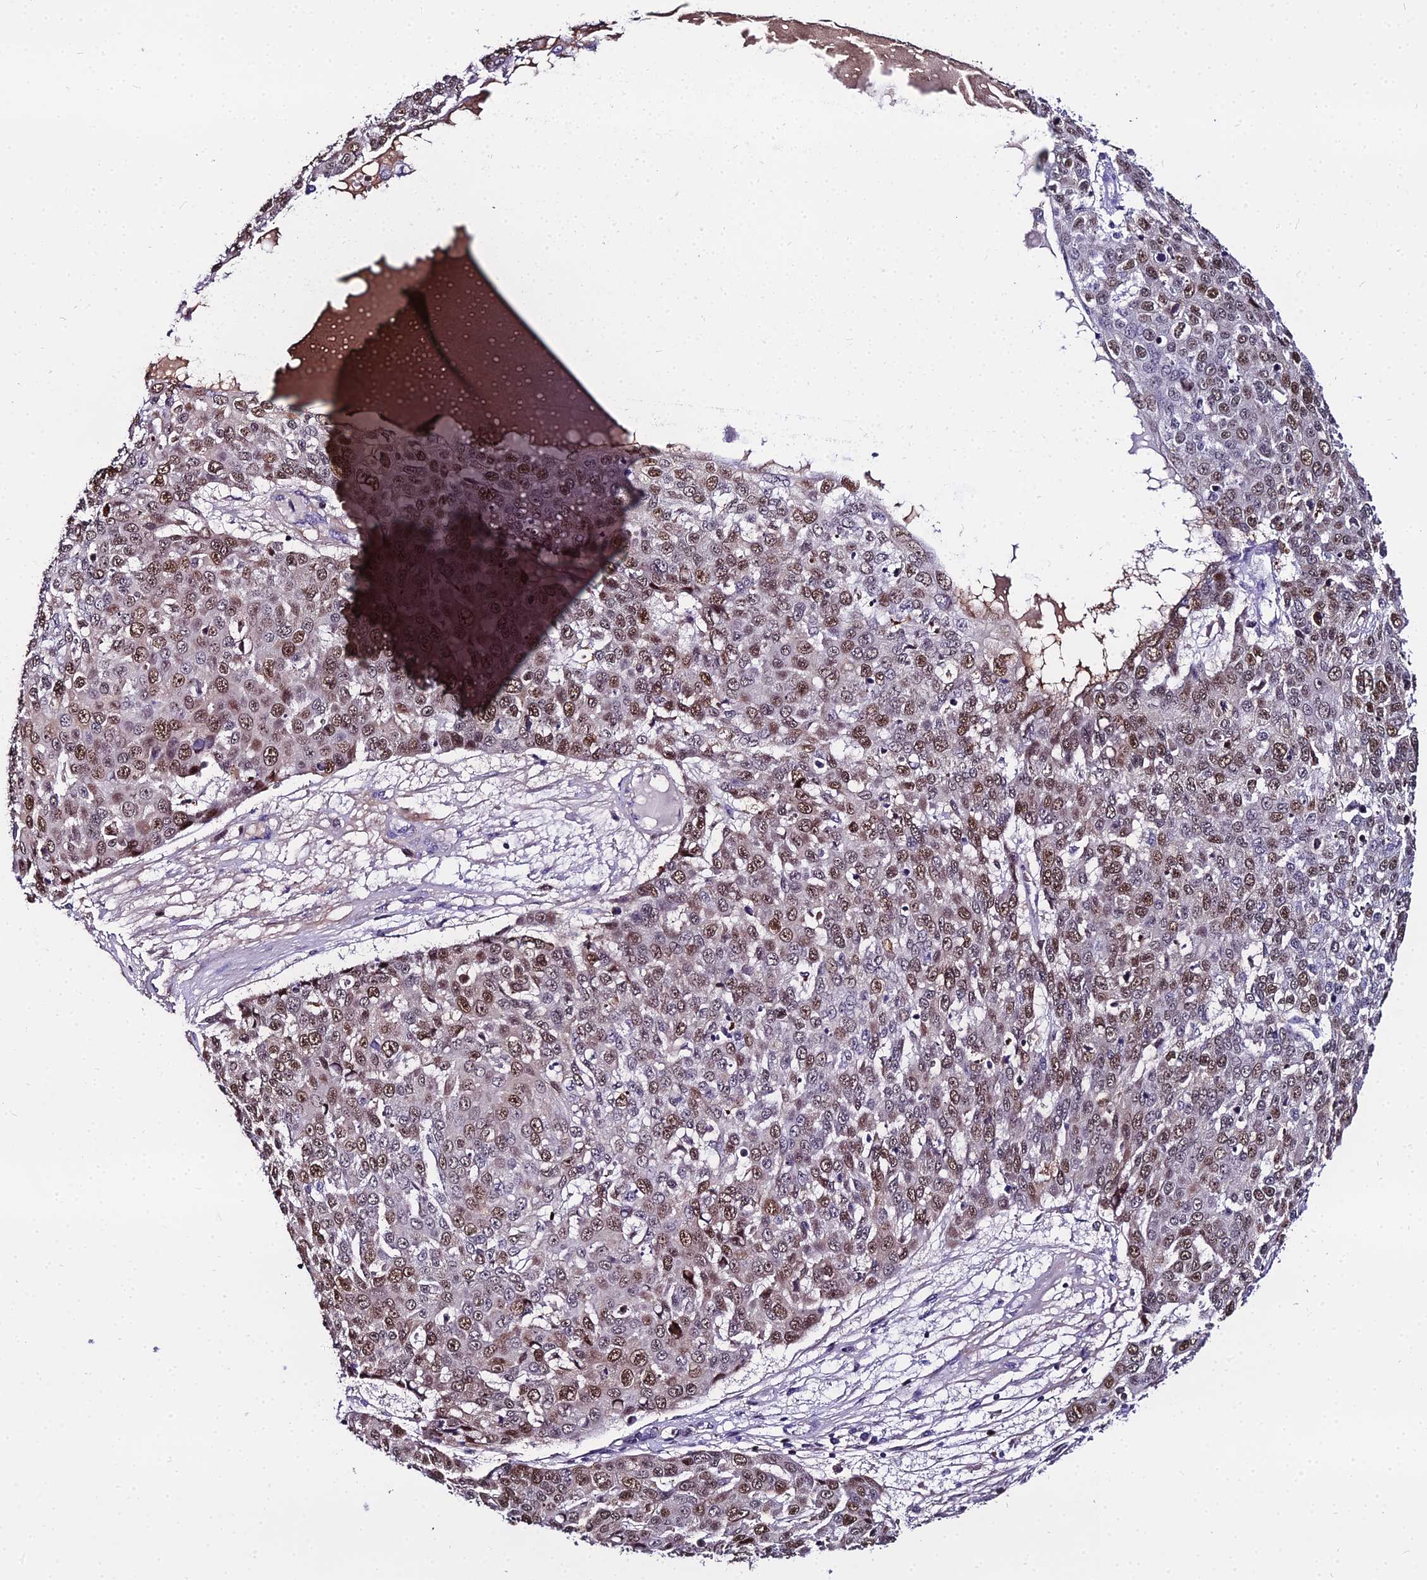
{"staining": {"intensity": "moderate", "quantity": ">75%", "location": "nuclear"}, "tissue": "skin cancer", "cell_type": "Tumor cells", "image_type": "cancer", "snomed": [{"axis": "morphology", "description": "Squamous cell carcinoma, NOS"}, {"axis": "topography", "description": "Skin"}], "caption": "Brown immunohistochemical staining in skin cancer demonstrates moderate nuclear positivity in about >75% of tumor cells. The protein is shown in brown color, while the nuclei are stained blue.", "gene": "TRIML2", "patient": {"sex": "male", "age": 71}}